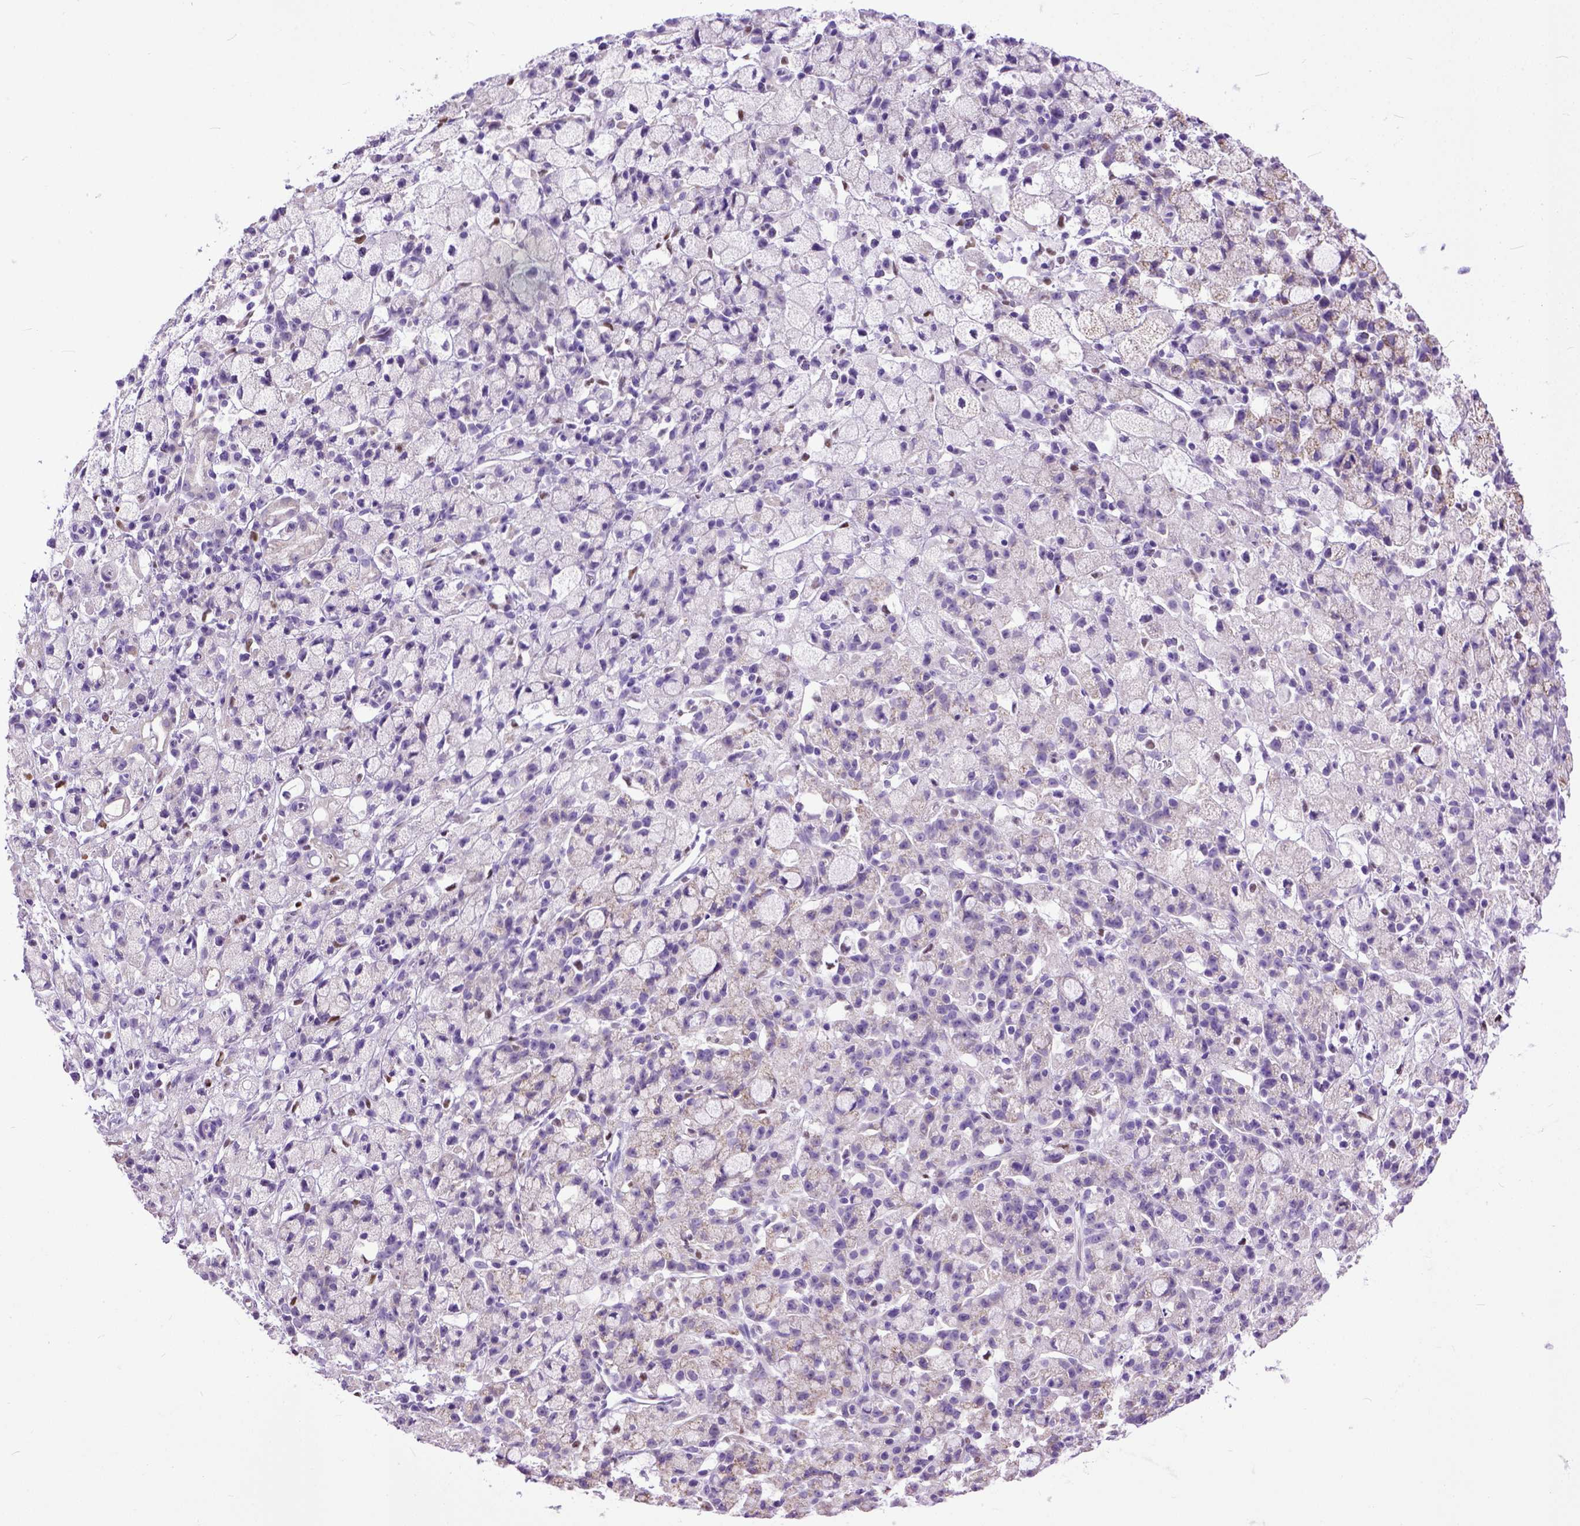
{"staining": {"intensity": "weak", "quantity": "25%-75%", "location": "cytoplasmic/membranous"}, "tissue": "stomach cancer", "cell_type": "Tumor cells", "image_type": "cancer", "snomed": [{"axis": "morphology", "description": "Adenocarcinoma, NOS"}, {"axis": "topography", "description": "Stomach"}], "caption": "An immunohistochemistry (IHC) image of neoplastic tissue is shown. Protein staining in brown shows weak cytoplasmic/membranous positivity in stomach cancer (adenocarcinoma) within tumor cells.", "gene": "CRB1", "patient": {"sex": "male", "age": 58}}